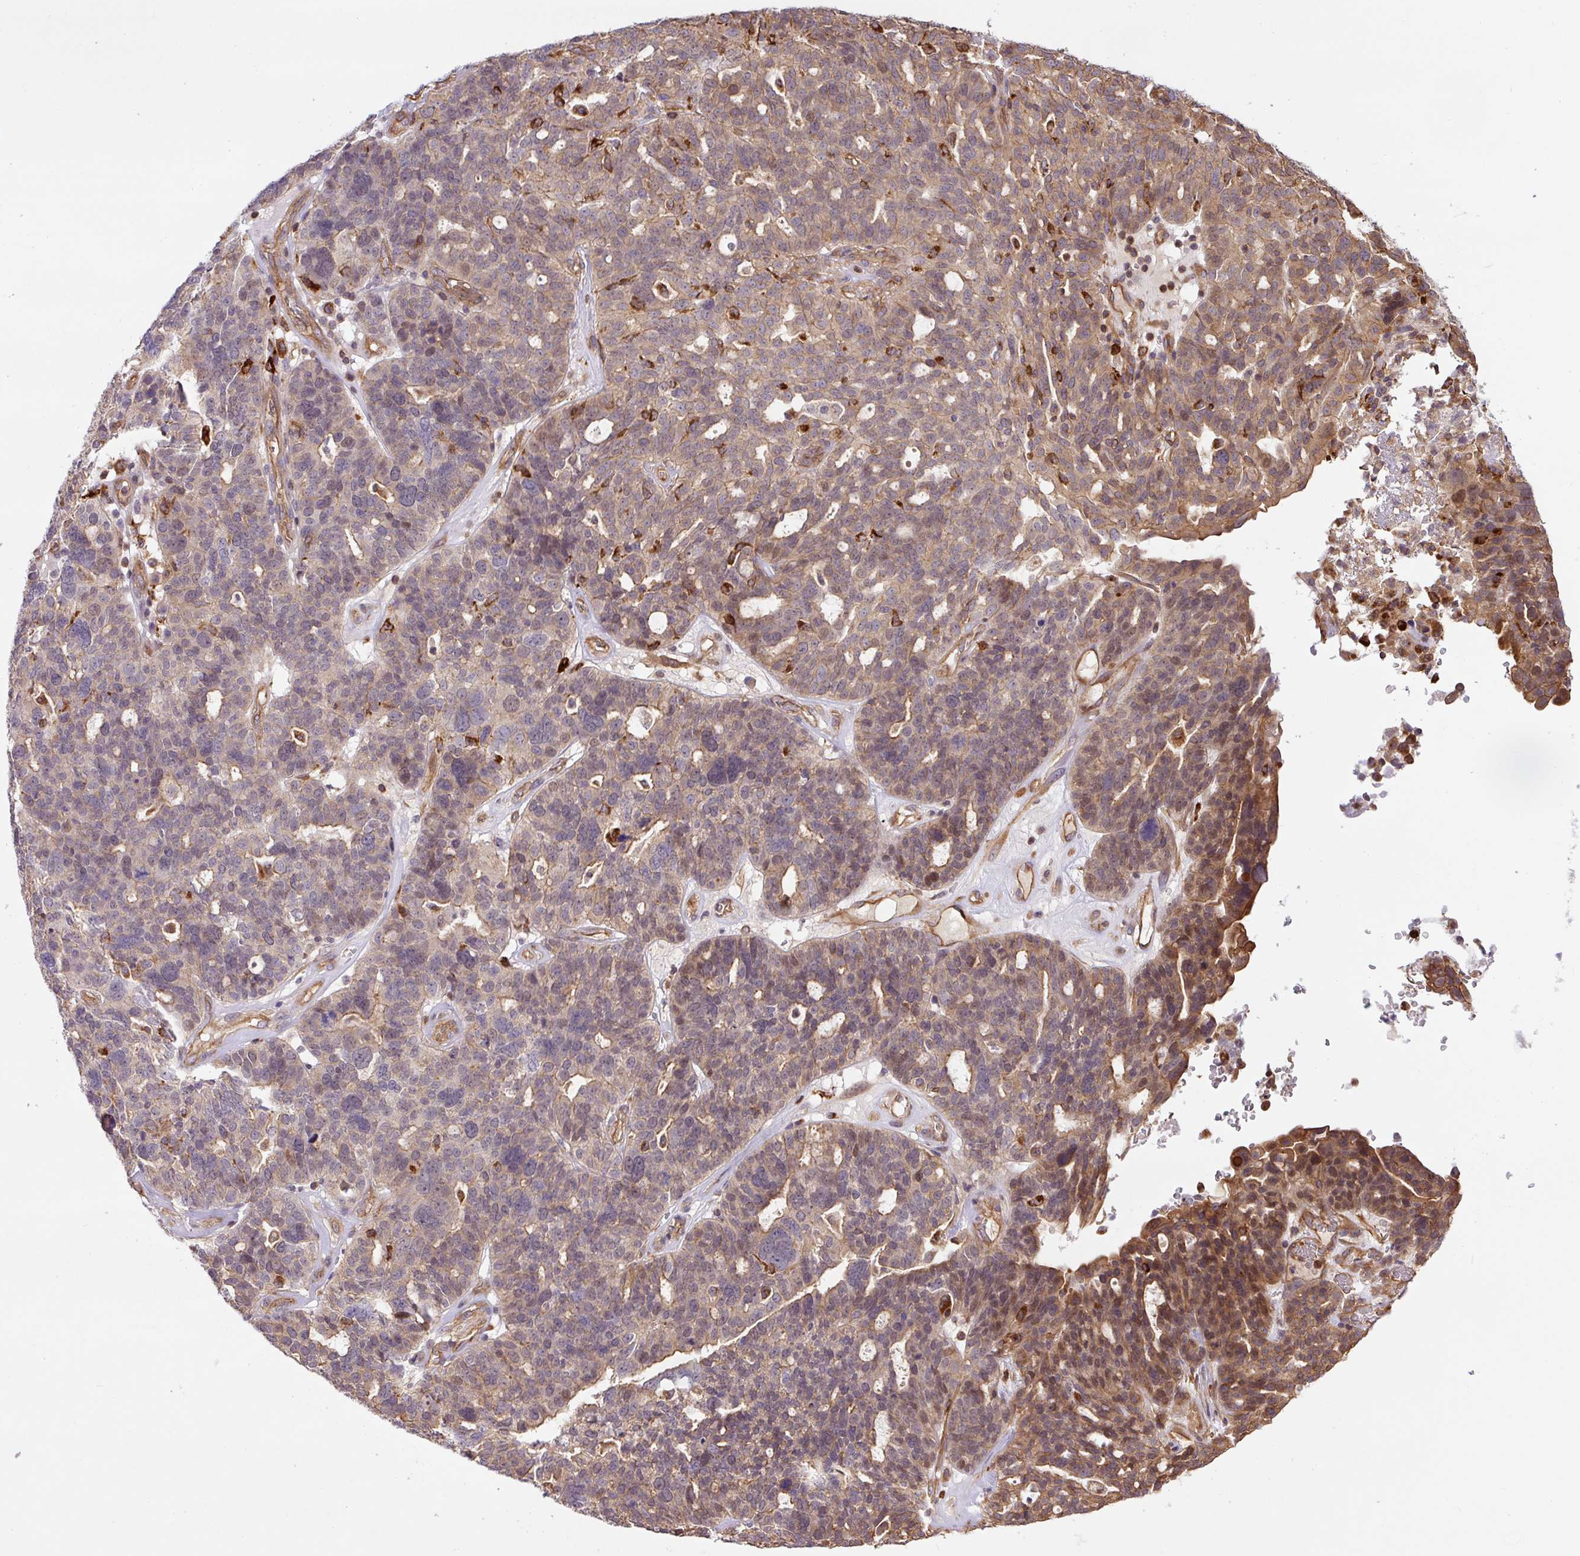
{"staining": {"intensity": "moderate", "quantity": "25%-75%", "location": "cytoplasmic/membranous,nuclear"}, "tissue": "ovarian cancer", "cell_type": "Tumor cells", "image_type": "cancer", "snomed": [{"axis": "morphology", "description": "Cystadenocarcinoma, serous, NOS"}, {"axis": "topography", "description": "Ovary"}], "caption": "Protein staining exhibits moderate cytoplasmic/membranous and nuclear expression in approximately 25%-75% of tumor cells in serous cystadenocarcinoma (ovarian). (DAB = brown stain, brightfield microscopy at high magnification).", "gene": "B3GALT5", "patient": {"sex": "female", "age": 59}}